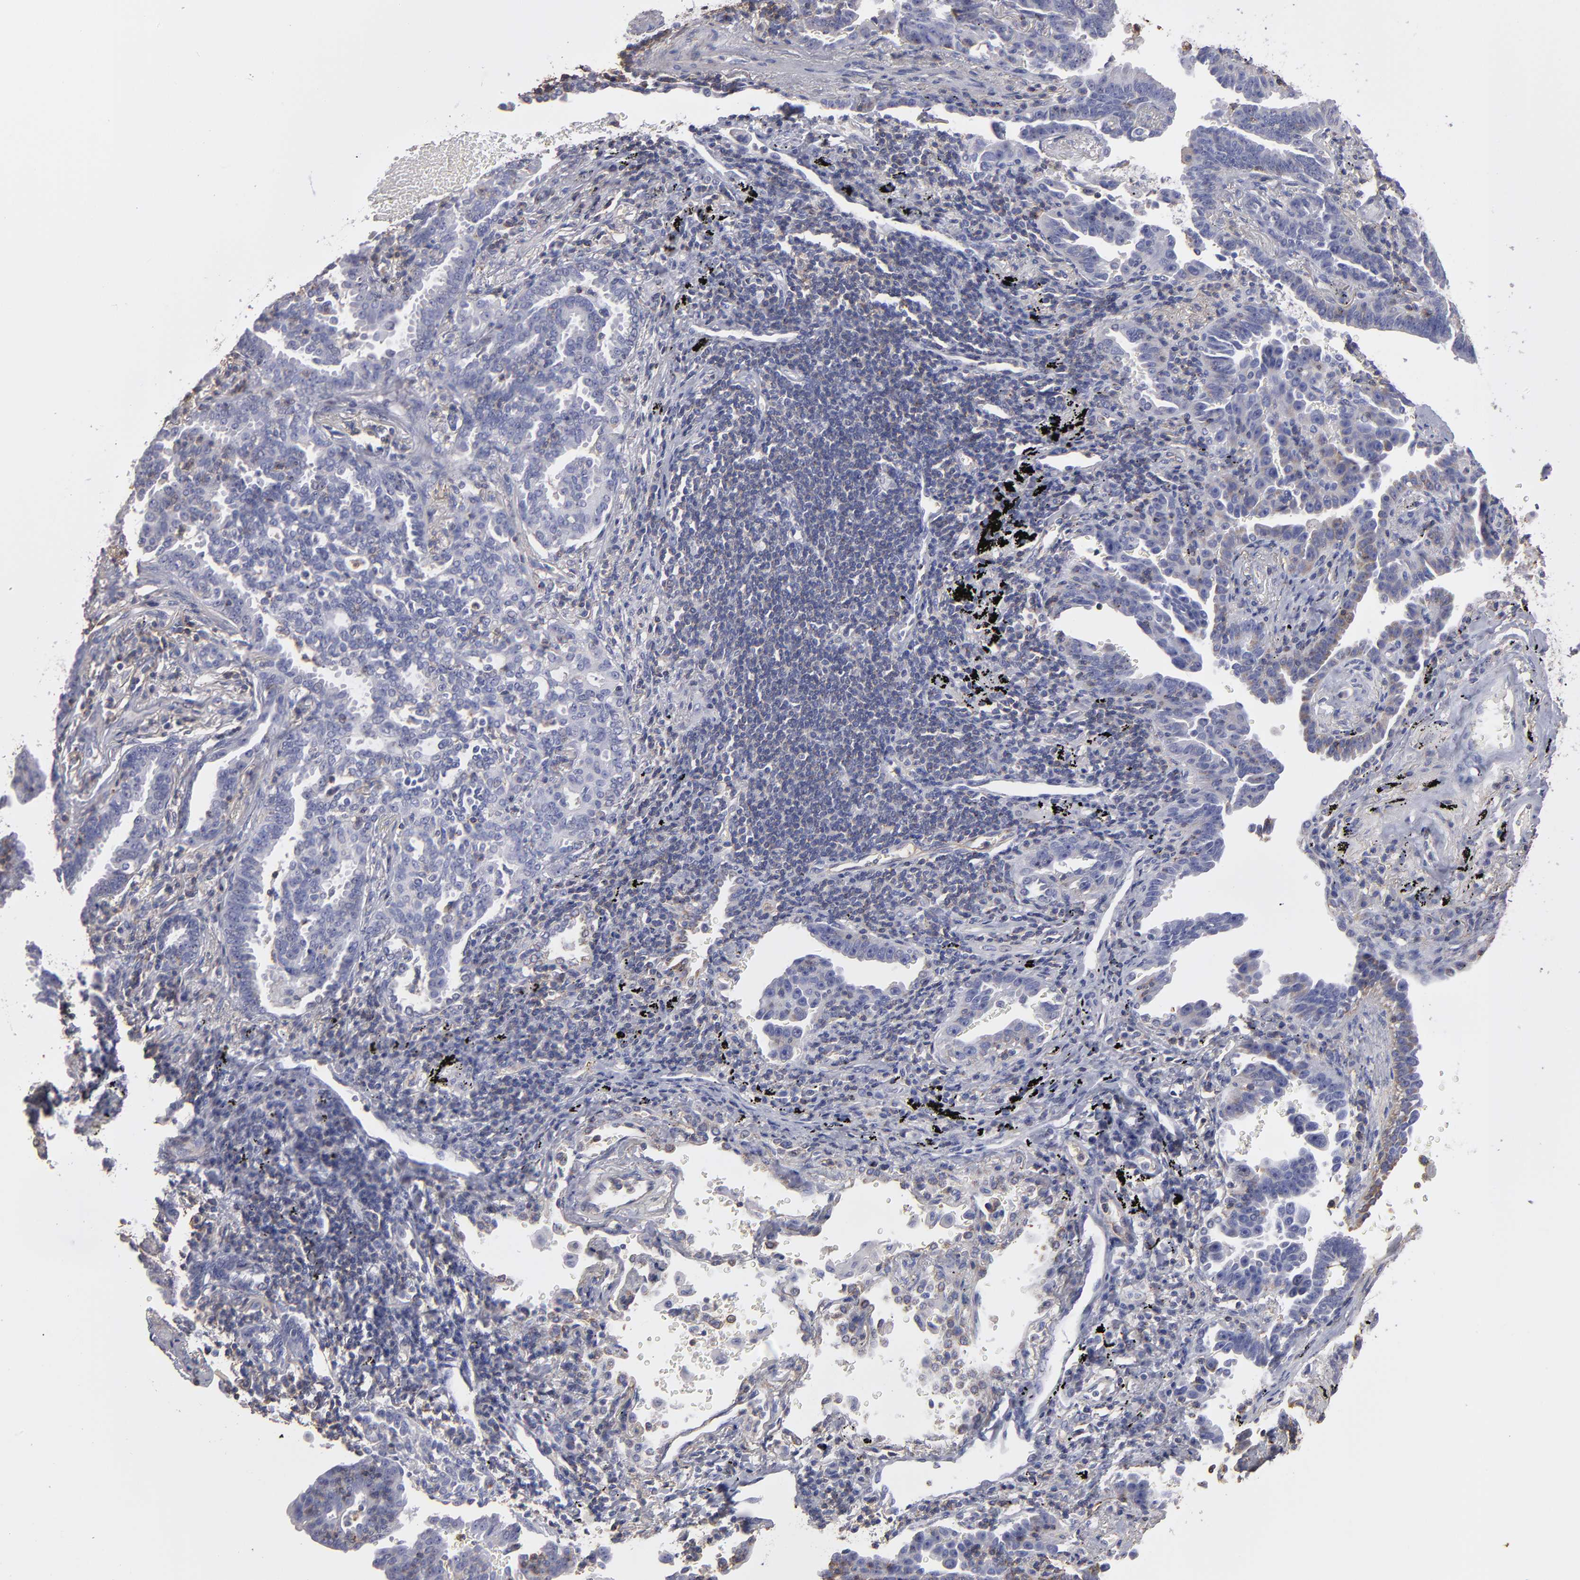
{"staining": {"intensity": "negative", "quantity": "none", "location": "none"}, "tissue": "lung cancer", "cell_type": "Tumor cells", "image_type": "cancer", "snomed": [{"axis": "morphology", "description": "Adenocarcinoma, NOS"}, {"axis": "topography", "description": "Lung"}], "caption": "Protein analysis of lung cancer (adenocarcinoma) reveals no significant staining in tumor cells.", "gene": "ABCB1", "patient": {"sex": "female", "age": 64}}